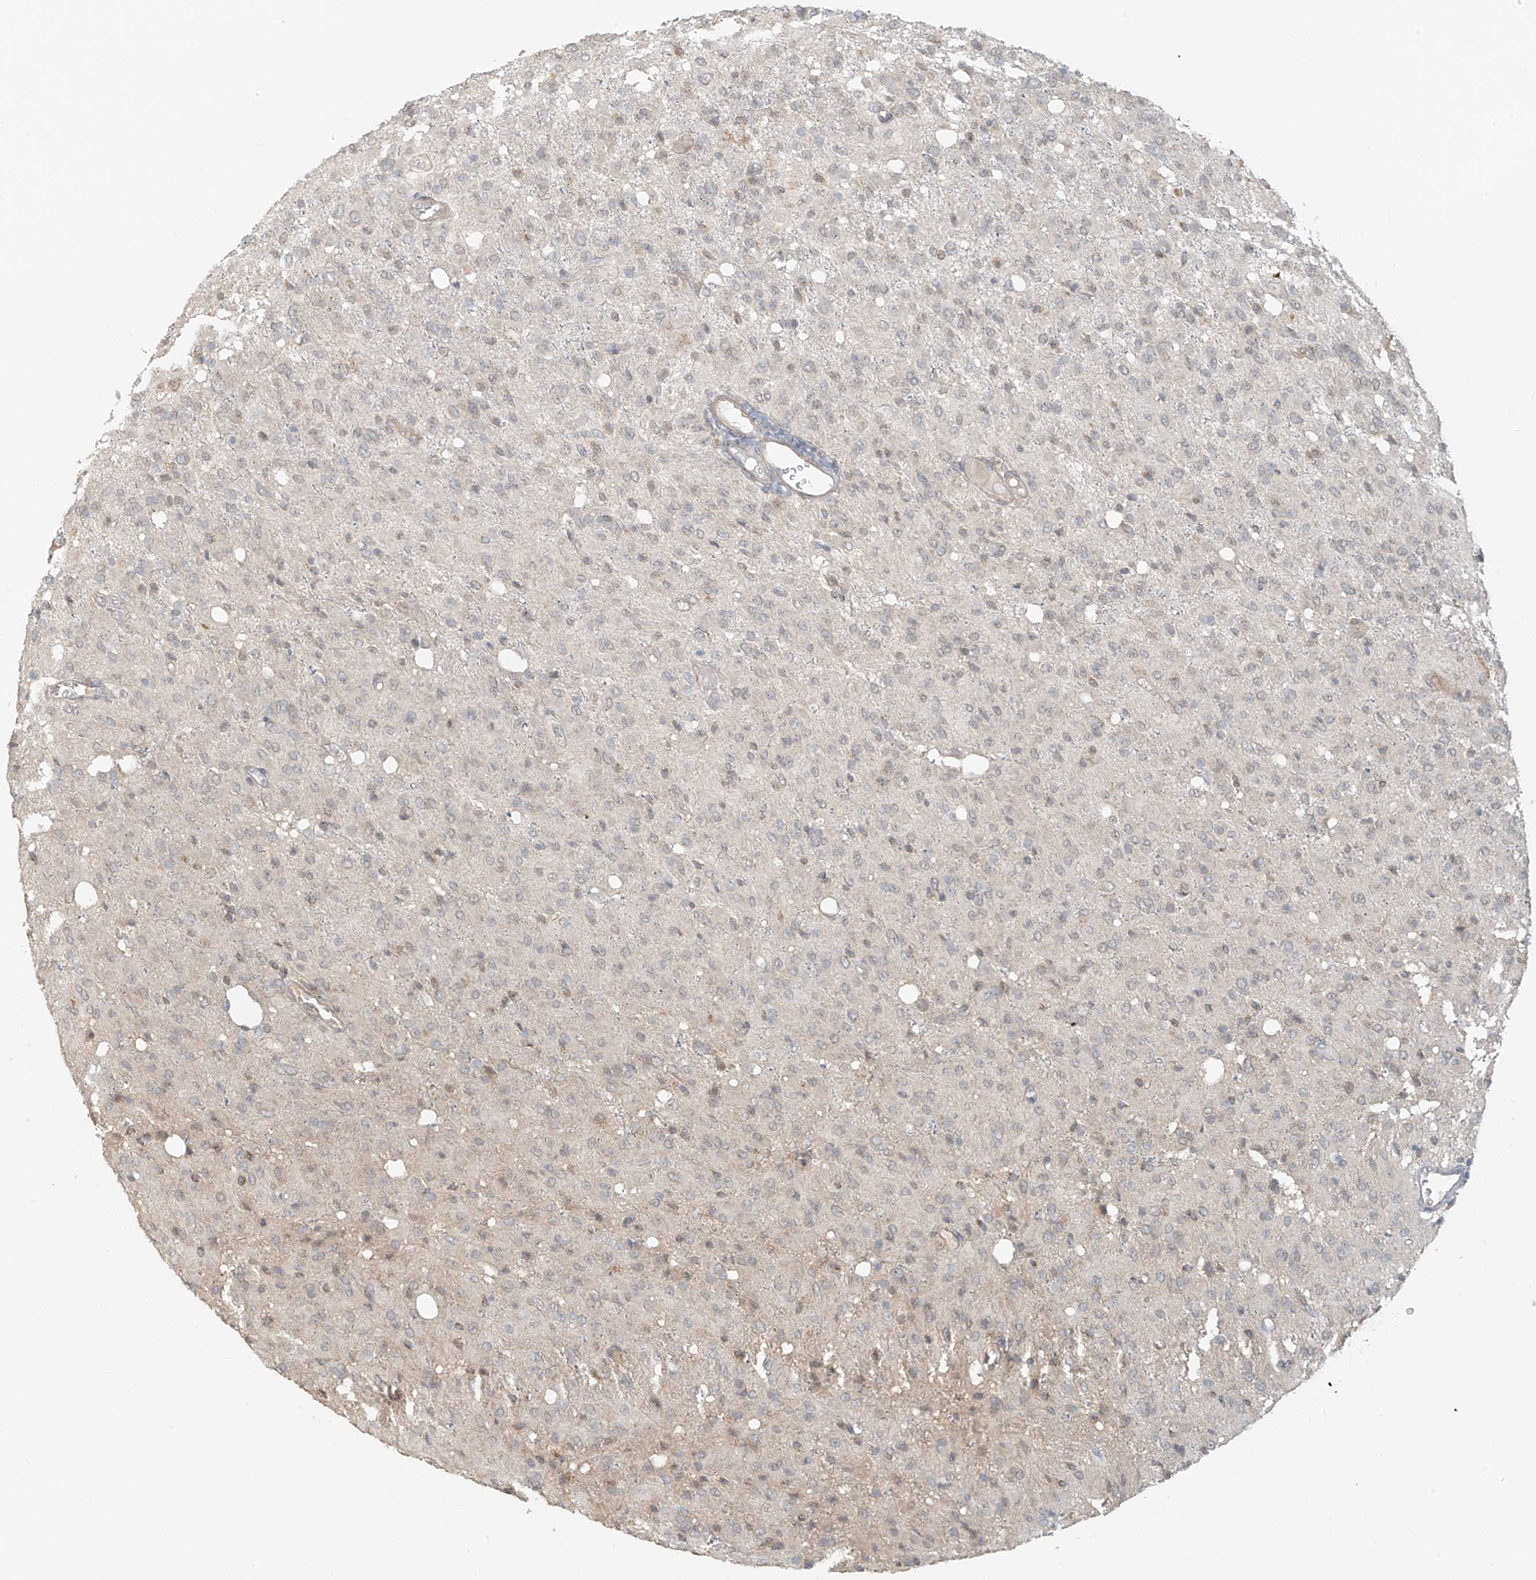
{"staining": {"intensity": "negative", "quantity": "none", "location": "none"}, "tissue": "glioma", "cell_type": "Tumor cells", "image_type": "cancer", "snomed": [{"axis": "morphology", "description": "Glioma, malignant, High grade"}, {"axis": "topography", "description": "Brain"}], "caption": "DAB (3,3'-diaminobenzidine) immunohistochemical staining of human glioma displays no significant staining in tumor cells.", "gene": "ABCD1", "patient": {"sex": "female", "age": 59}}